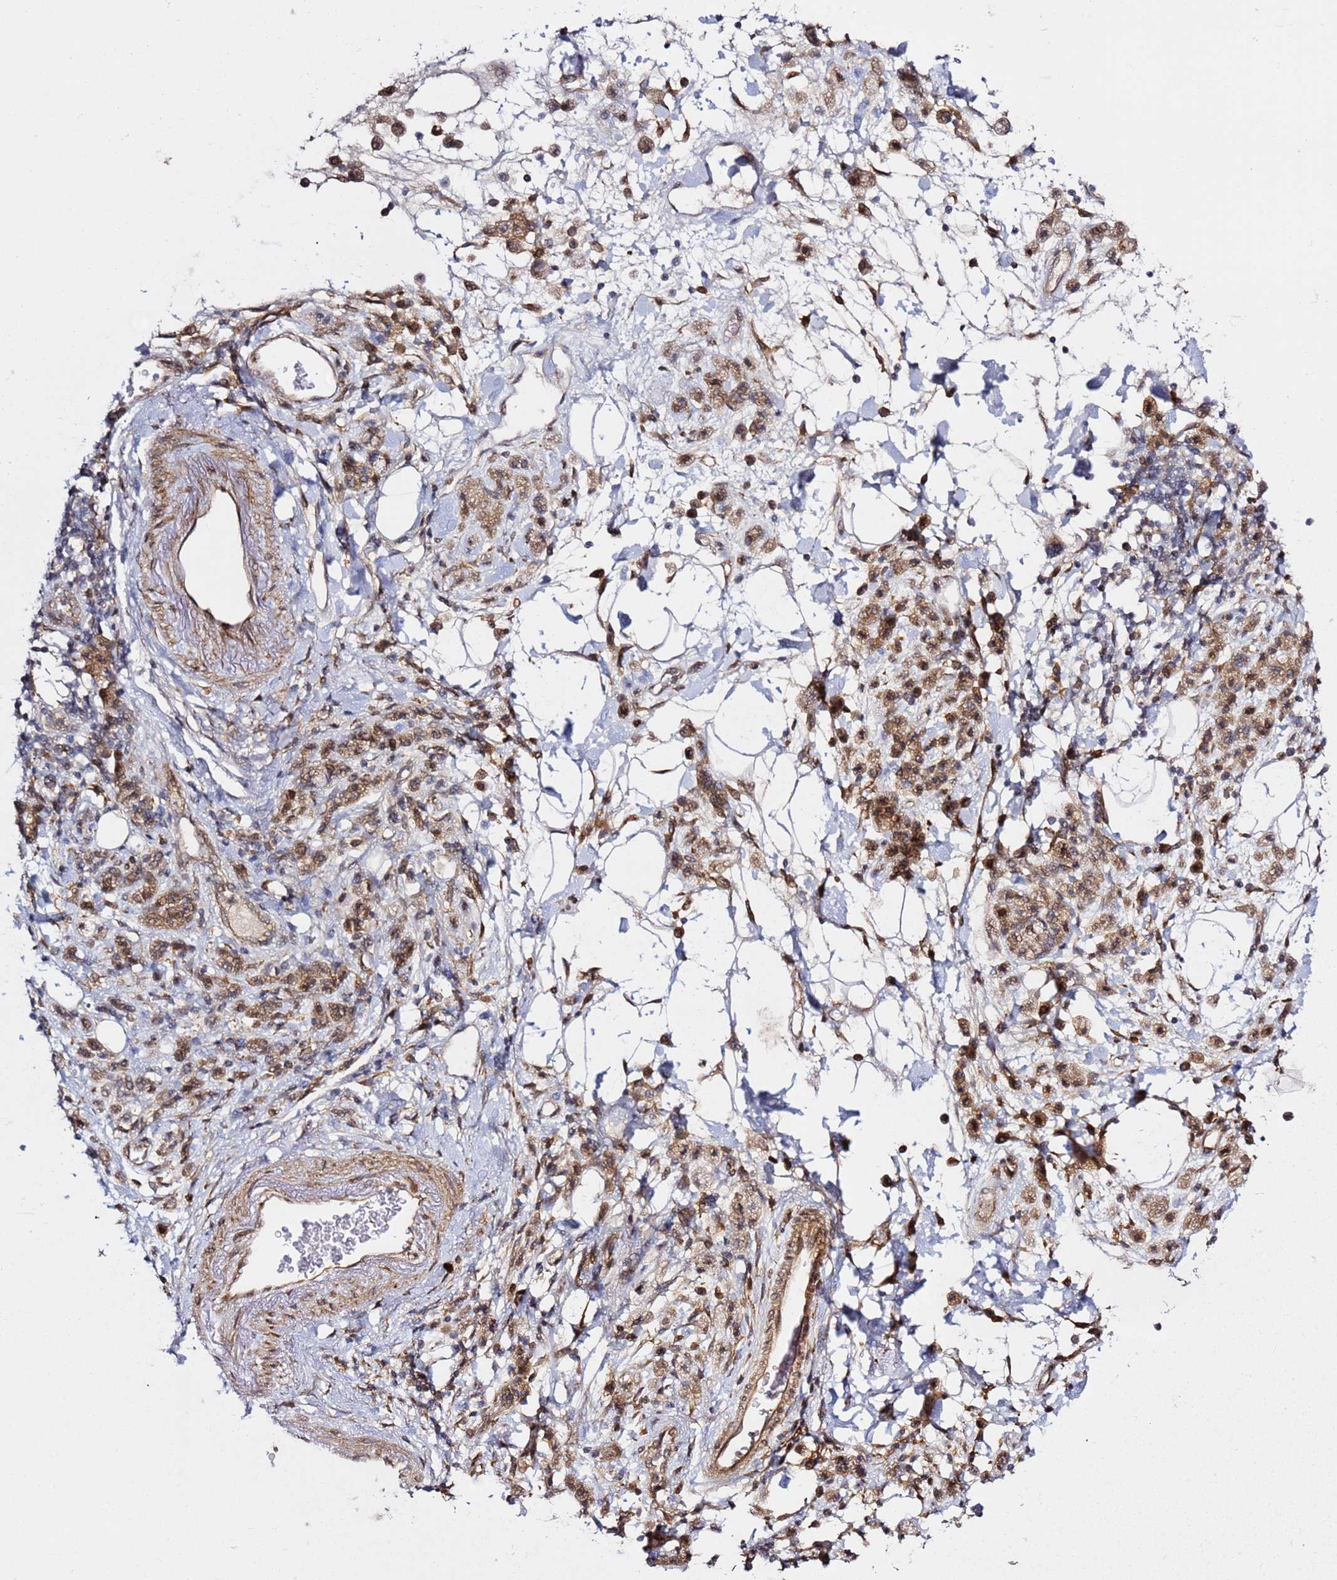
{"staining": {"intensity": "moderate", "quantity": ">75%", "location": "cytoplasmic/membranous"}, "tissue": "stomach cancer", "cell_type": "Tumor cells", "image_type": "cancer", "snomed": [{"axis": "morphology", "description": "Adenocarcinoma, NOS"}, {"axis": "topography", "description": "Stomach"}], "caption": "A brown stain labels moderate cytoplasmic/membranous staining of a protein in human adenocarcinoma (stomach) tumor cells.", "gene": "PRKAB2", "patient": {"sex": "male", "age": 77}}